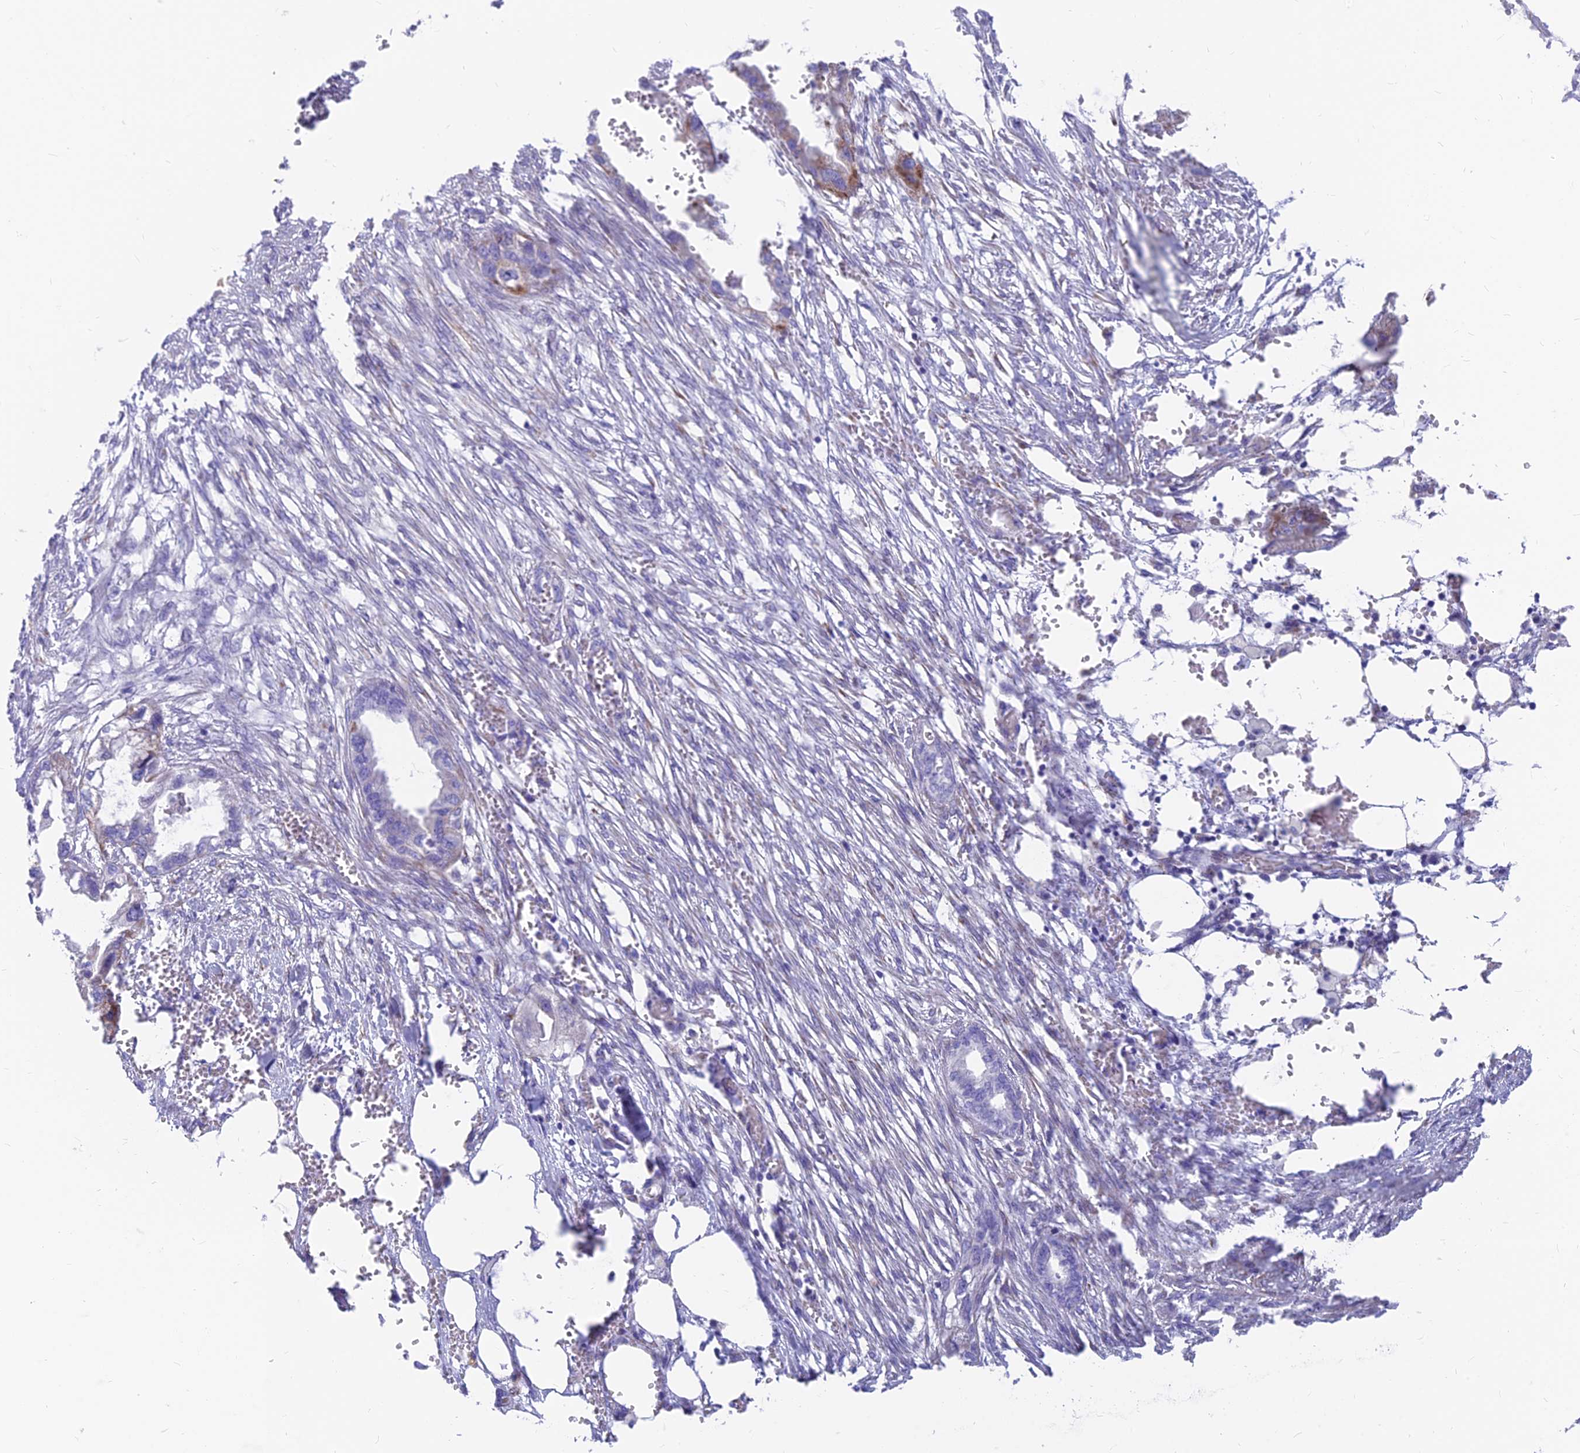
{"staining": {"intensity": "moderate", "quantity": "<25%", "location": "cytoplasmic/membranous"}, "tissue": "endometrial cancer", "cell_type": "Tumor cells", "image_type": "cancer", "snomed": [{"axis": "morphology", "description": "Adenocarcinoma, NOS"}, {"axis": "morphology", "description": "Adenocarcinoma, metastatic, NOS"}, {"axis": "topography", "description": "Adipose tissue"}, {"axis": "topography", "description": "Endometrium"}], "caption": "There is low levels of moderate cytoplasmic/membranous staining in tumor cells of adenocarcinoma (endometrial), as demonstrated by immunohistochemical staining (brown color).", "gene": "TIGD6", "patient": {"sex": "female", "age": 67}}